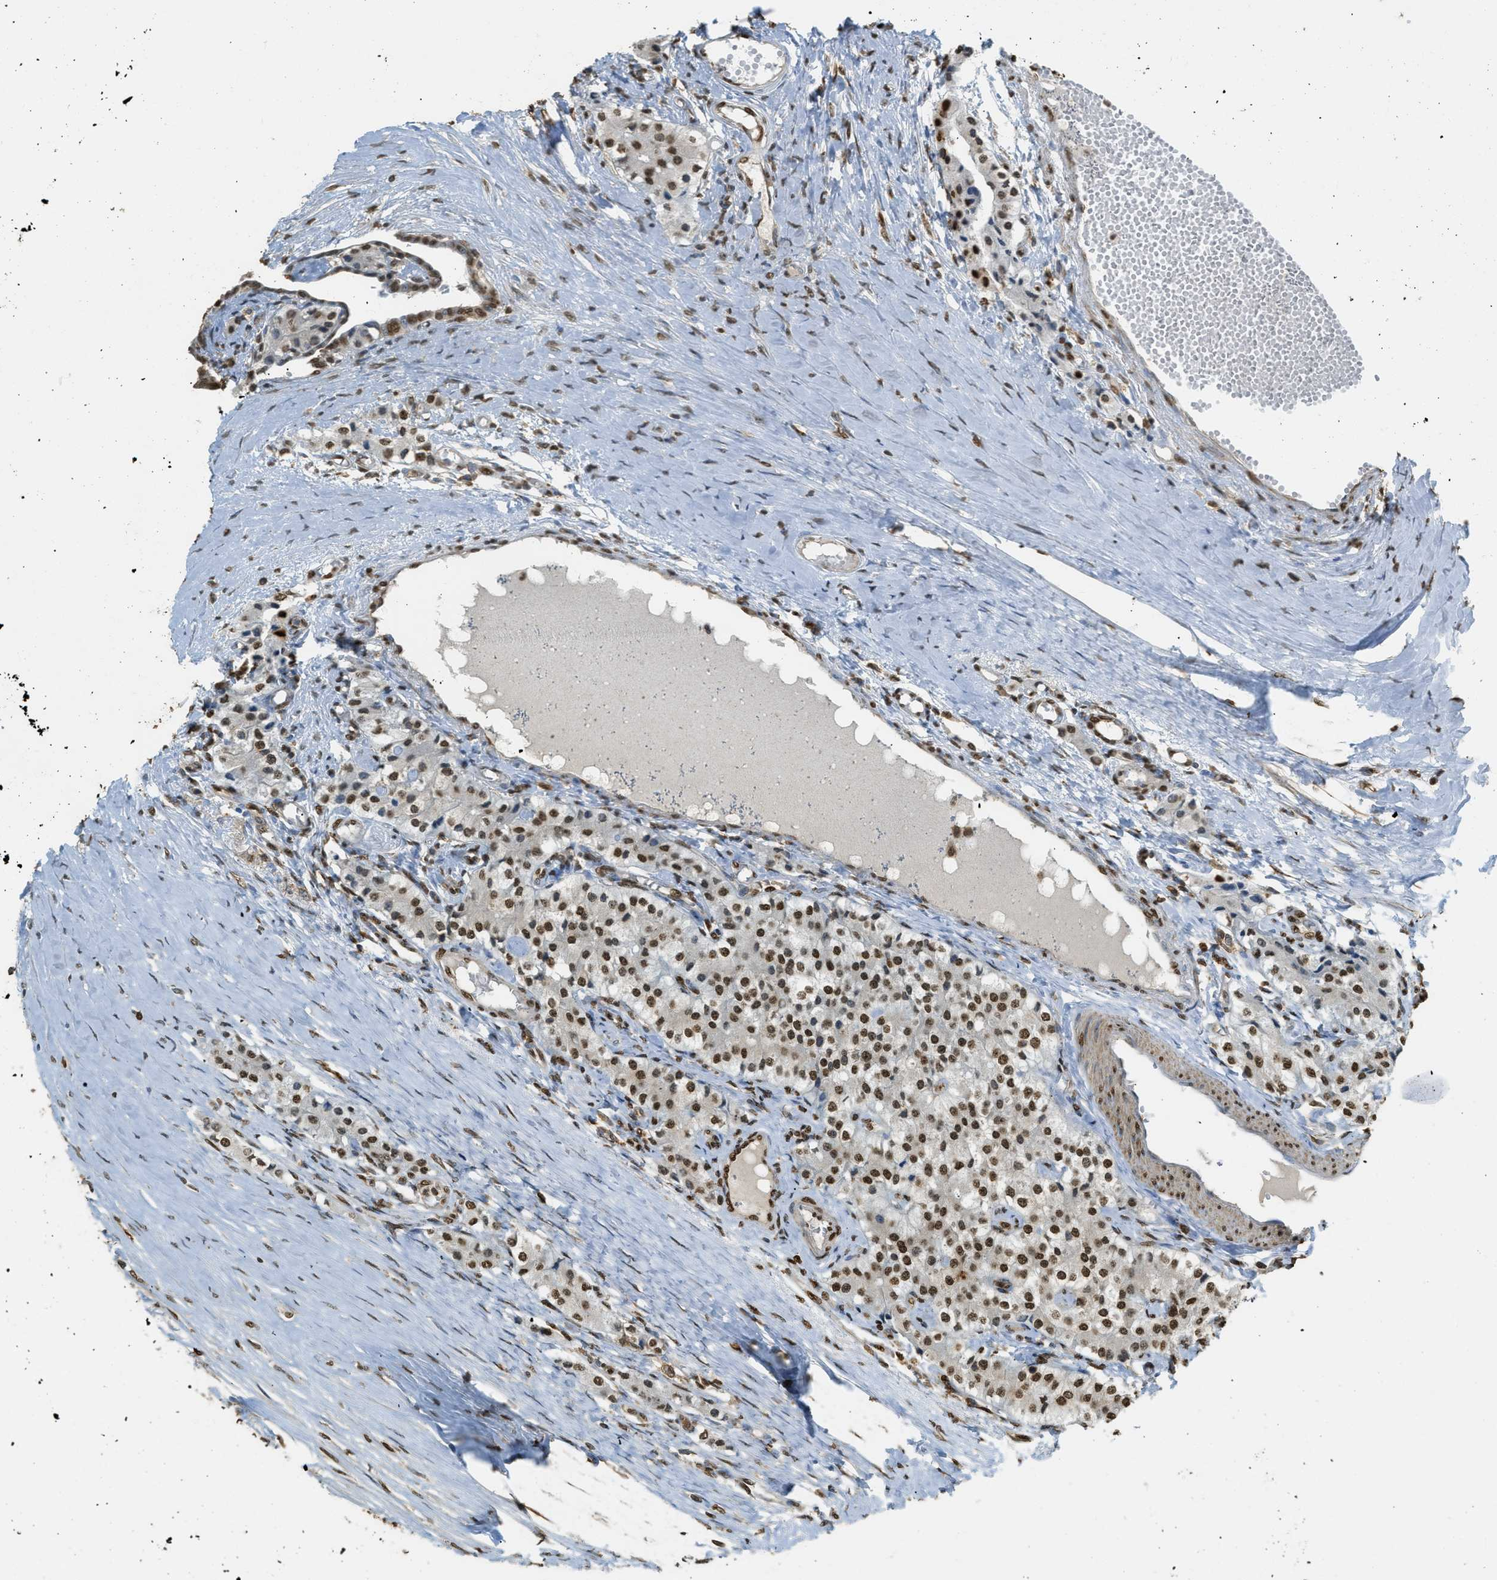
{"staining": {"intensity": "strong", "quantity": ">75%", "location": "nuclear"}, "tissue": "carcinoid", "cell_type": "Tumor cells", "image_type": "cancer", "snomed": [{"axis": "morphology", "description": "Carcinoid, malignant, NOS"}, {"axis": "topography", "description": "Colon"}], "caption": "IHC (DAB (3,3'-diaminobenzidine)) staining of human malignant carcinoid shows strong nuclear protein expression in approximately >75% of tumor cells. (Brightfield microscopy of DAB IHC at high magnification).", "gene": "NR5A2", "patient": {"sex": "female", "age": 52}}